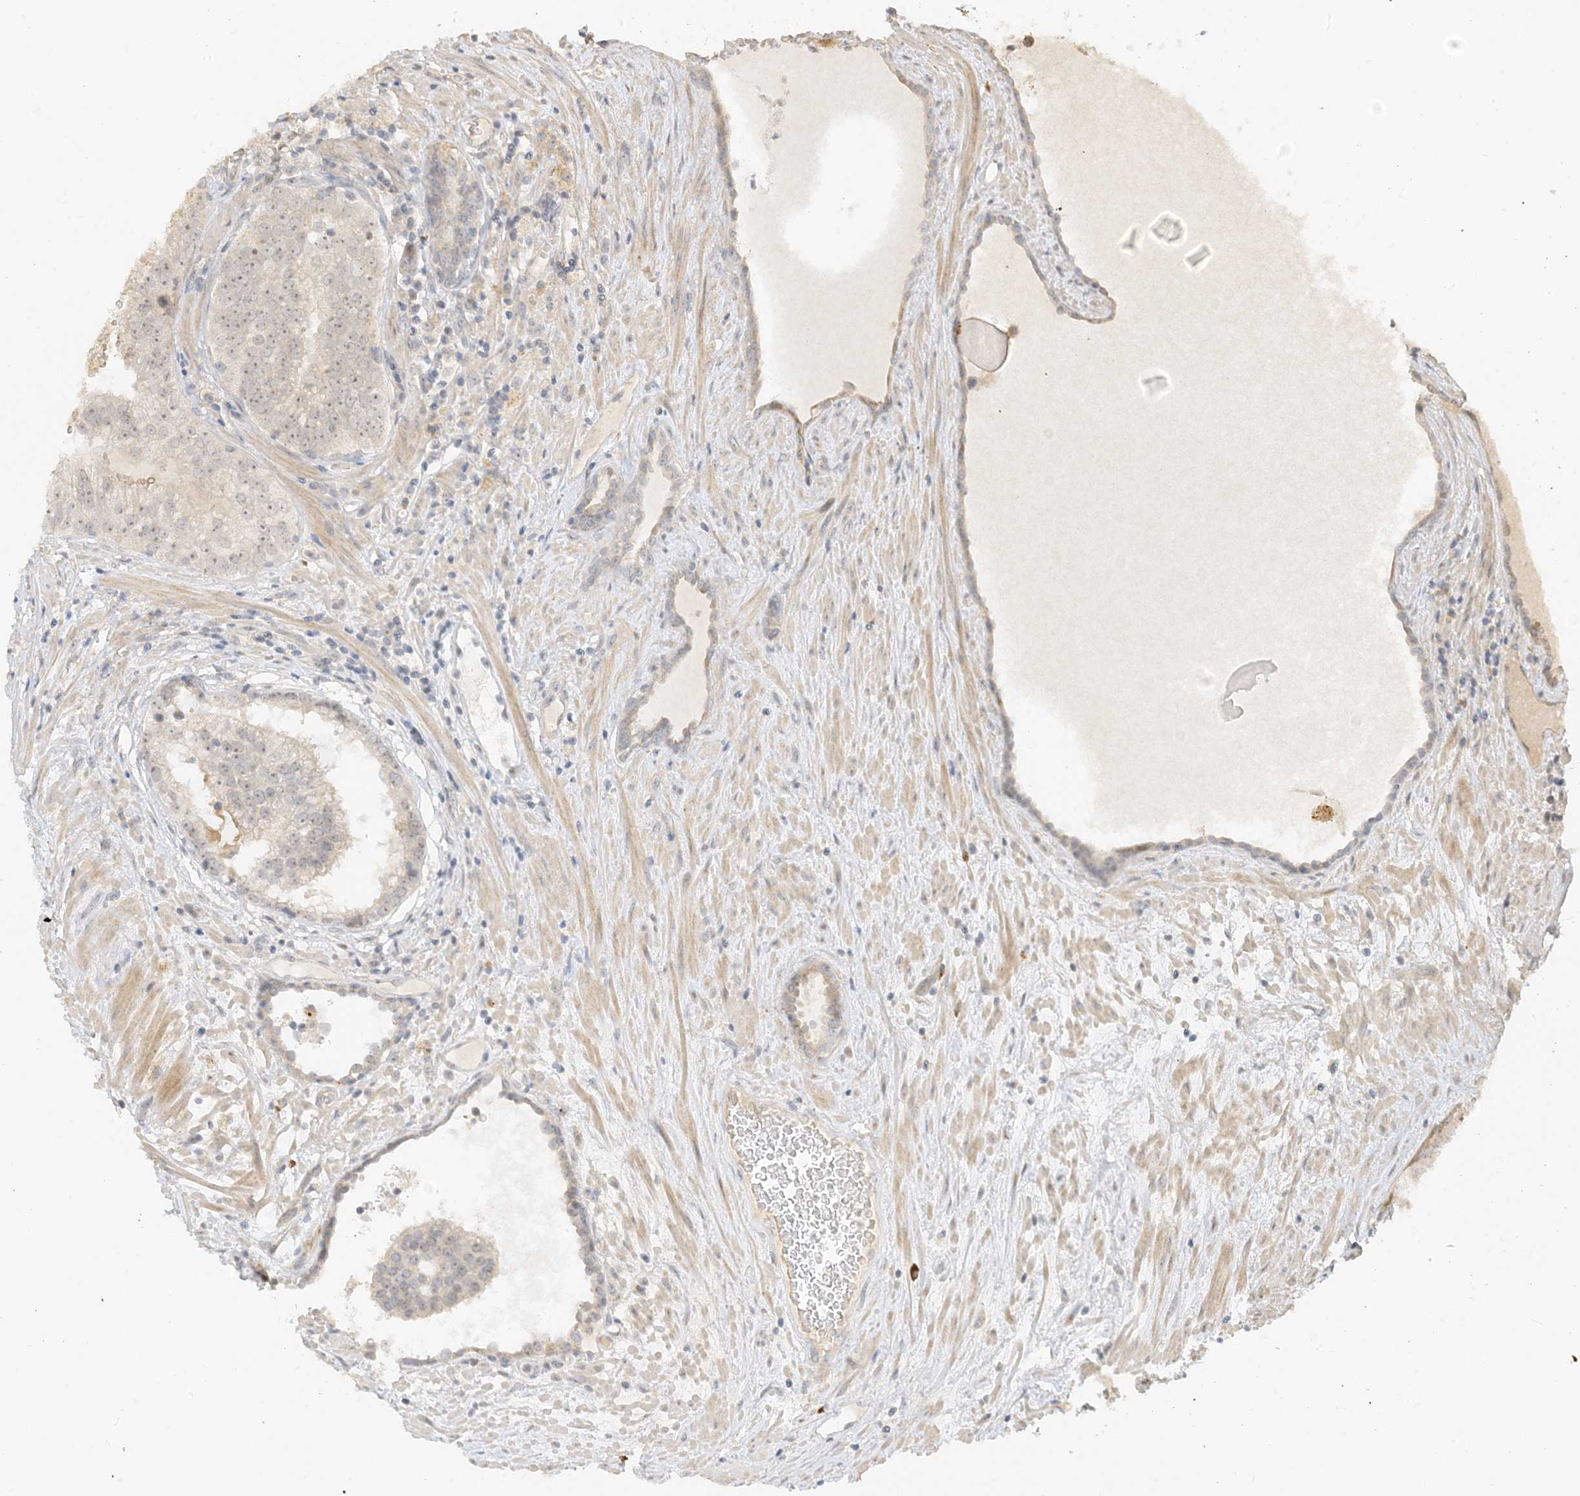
{"staining": {"intensity": "weak", "quantity": ">75%", "location": "nuclear"}, "tissue": "prostate cancer", "cell_type": "Tumor cells", "image_type": "cancer", "snomed": [{"axis": "morphology", "description": "Adenocarcinoma, High grade"}, {"axis": "topography", "description": "Prostate"}], "caption": "Adenocarcinoma (high-grade) (prostate) stained with IHC shows weak nuclear staining in about >75% of tumor cells. (DAB (3,3'-diaminobenzidine) IHC with brightfield microscopy, high magnification).", "gene": "ETAA1", "patient": {"sex": "male", "age": 68}}